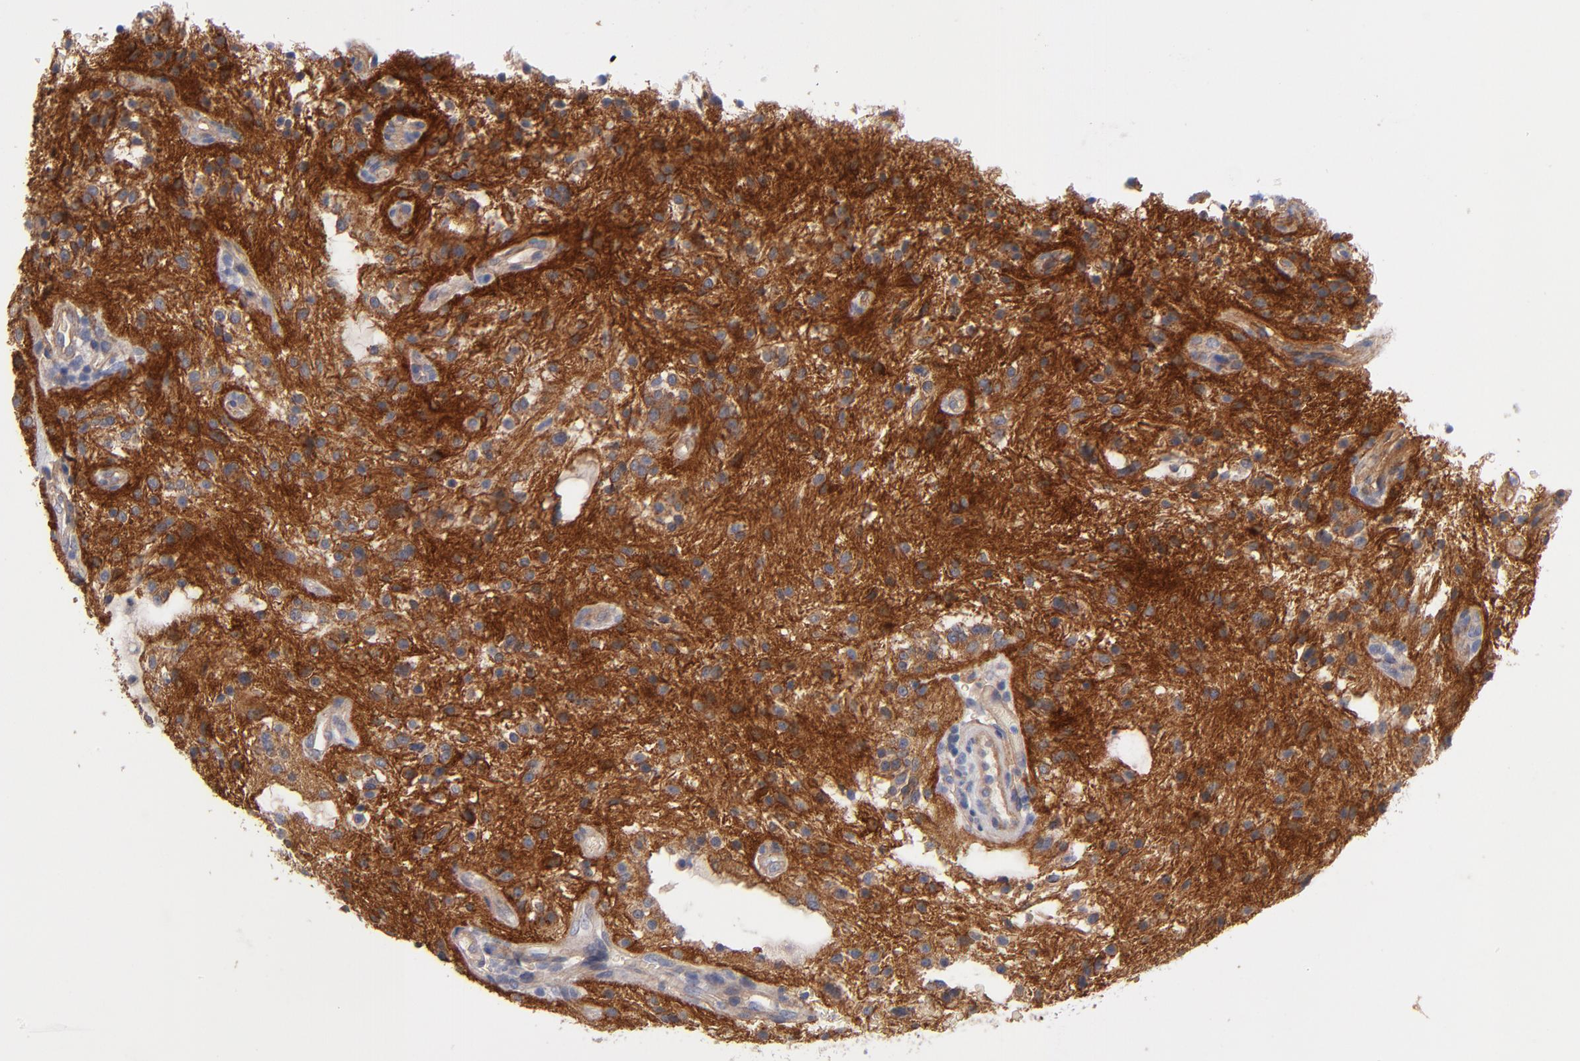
{"staining": {"intensity": "strong", "quantity": ">75%", "location": "cytoplasmic/membranous"}, "tissue": "glioma", "cell_type": "Tumor cells", "image_type": "cancer", "snomed": [{"axis": "morphology", "description": "Glioma, malignant, NOS"}, {"axis": "topography", "description": "Cerebellum"}], "caption": "Immunohistochemical staining of human glioma (malignant) displays high levels of strong cytoplasmic/membranous expression in about >75% of tumor cells. (brown staining indicates protein expression, while blue staining denotes nuclei).", "gene": "PLSCR4", "patient": {"sex": "female", "age": 10}}